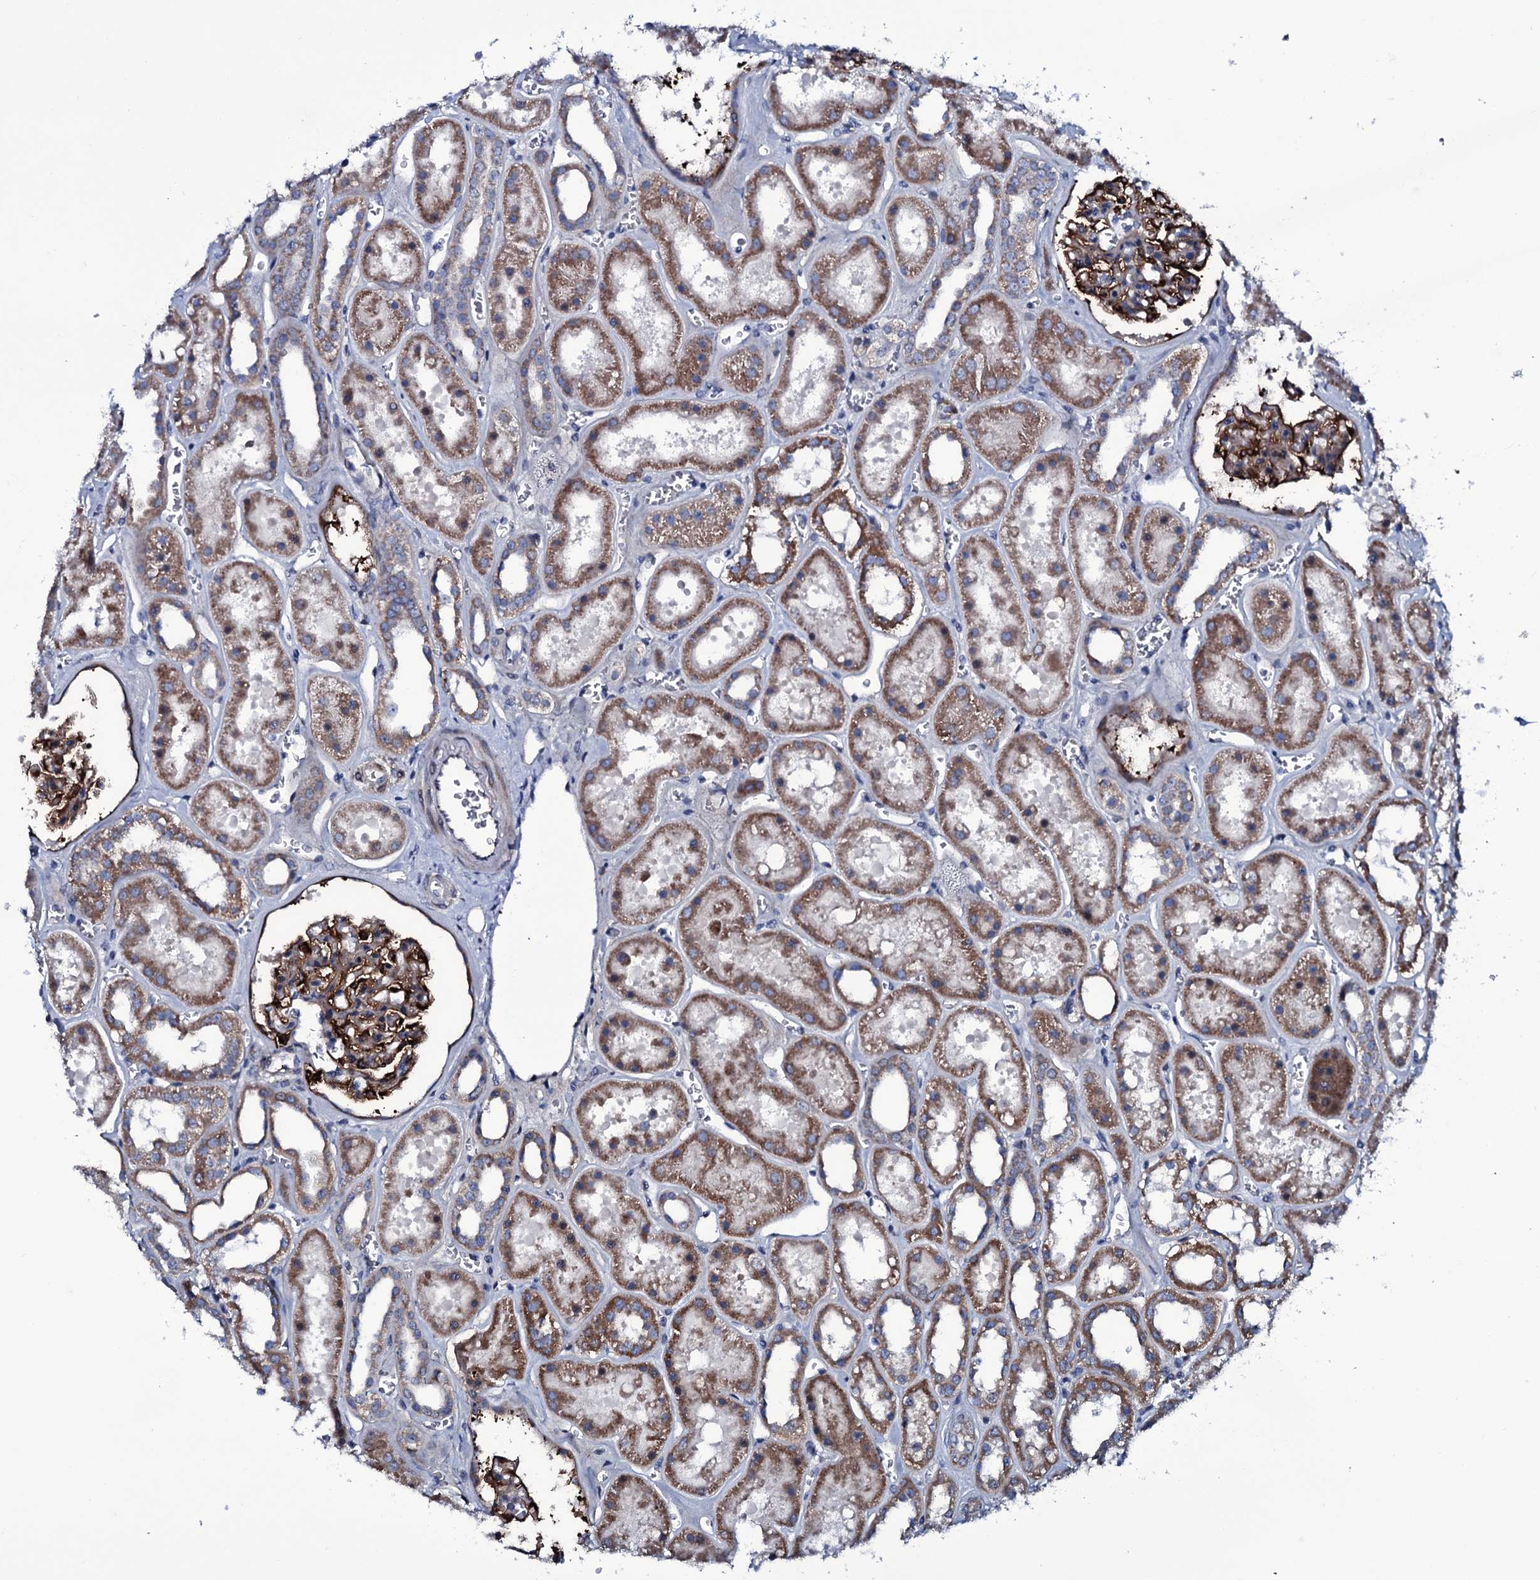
{"staining": {"intensity": "strong", "quantity": "<25%", "location": "cytoplasmic/membranous"}, "tissue": "kidney", "cell_type": "Cells in glomeruli", "image_type": "normal", "snomed": [{"axis": "morphology", "description": "Normal tissue, NOS"}, {"axis": "topography", "description": "Kidney"}], "caption": "A high-resolution histopathology image shows immunohistochemistry staining of benign kidney, which shows strong cytoplasmic/membranous expression in approximately <25% of cells in glomeruli.", "gene": "WIPF3", "patient": {"sex": "female", "age": 41}}